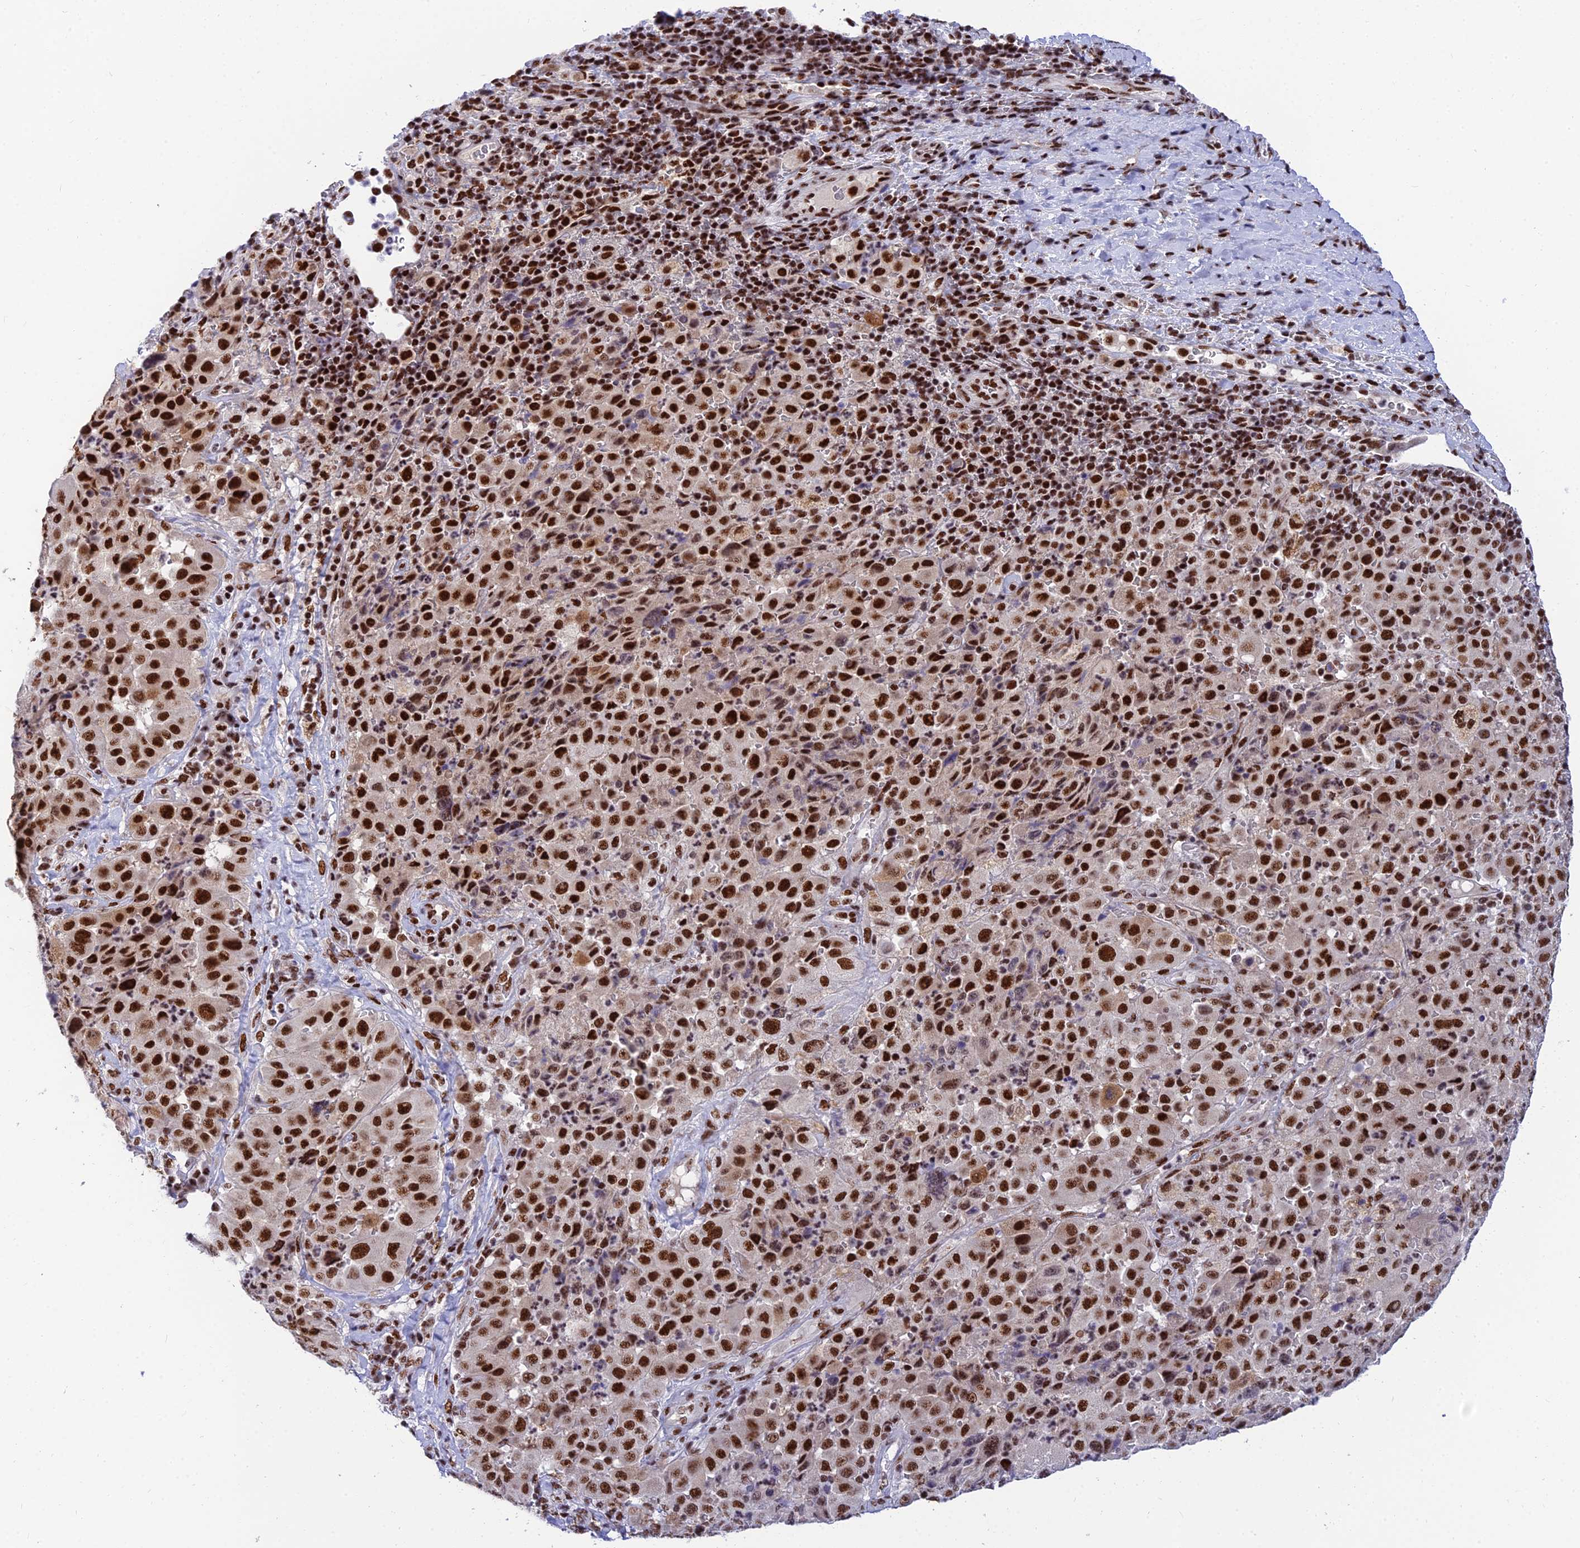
{"staining": {"intensity": "strong", "quantity": ">75%", "location": "nuclear"}, "tissue": "melanoma", "cell_type": "Tumor cells", "image_type": "cancer", "snomed": [{"axis": "morphology", "description": "Malignant melanoma, Metastatic site"}, {"axis": "topography", "description": "Lymph node"}], "caption": "Tumor cells show strong nuclear staining in approximately >75% of cells in malignant melanoma (metastatic site).", "gene": "USP22", "patient": {"sex": "male", "age": 62}}